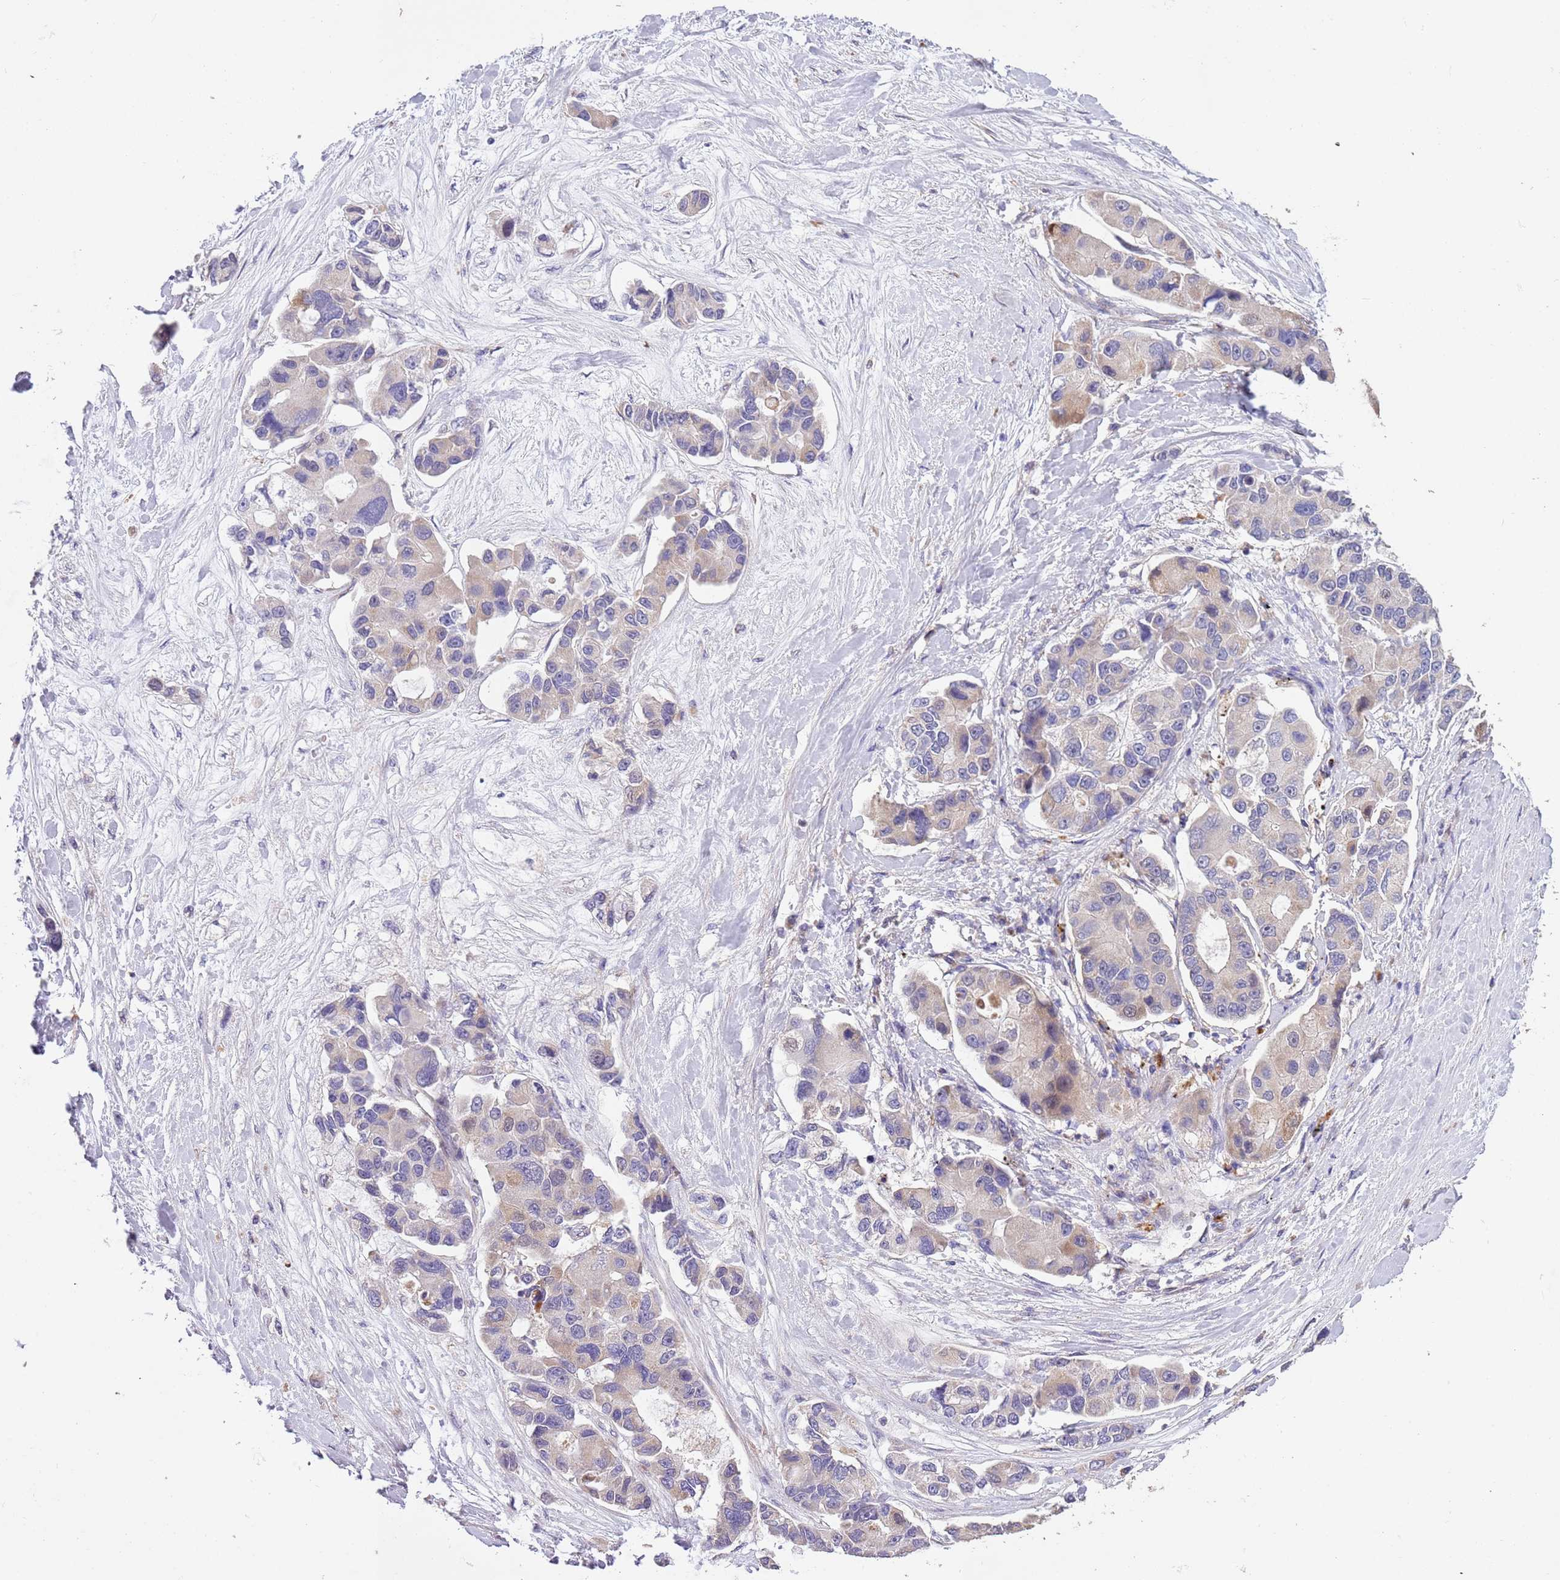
{"staining": {"intensity": "moderate", "quantity": "<25%", "location": "cytoplasmic/membranous"}, "tissue": "lung cancer", "cell_type": "Tumor cells", "image_type": "cancer", "snomed": [{"axis": "morphology", "description": "Adenocarcinoma, NOS"}, {"axis": "topography", "description": "Lung"}], "caption": "Tumor cells reveal low levels of moderate cytoplasmic/membranous expression in approximately <25% of cells in lung adenocarcinoma.", "gene": "PIGA", "patient": {"sex": "female", "age": 54}}